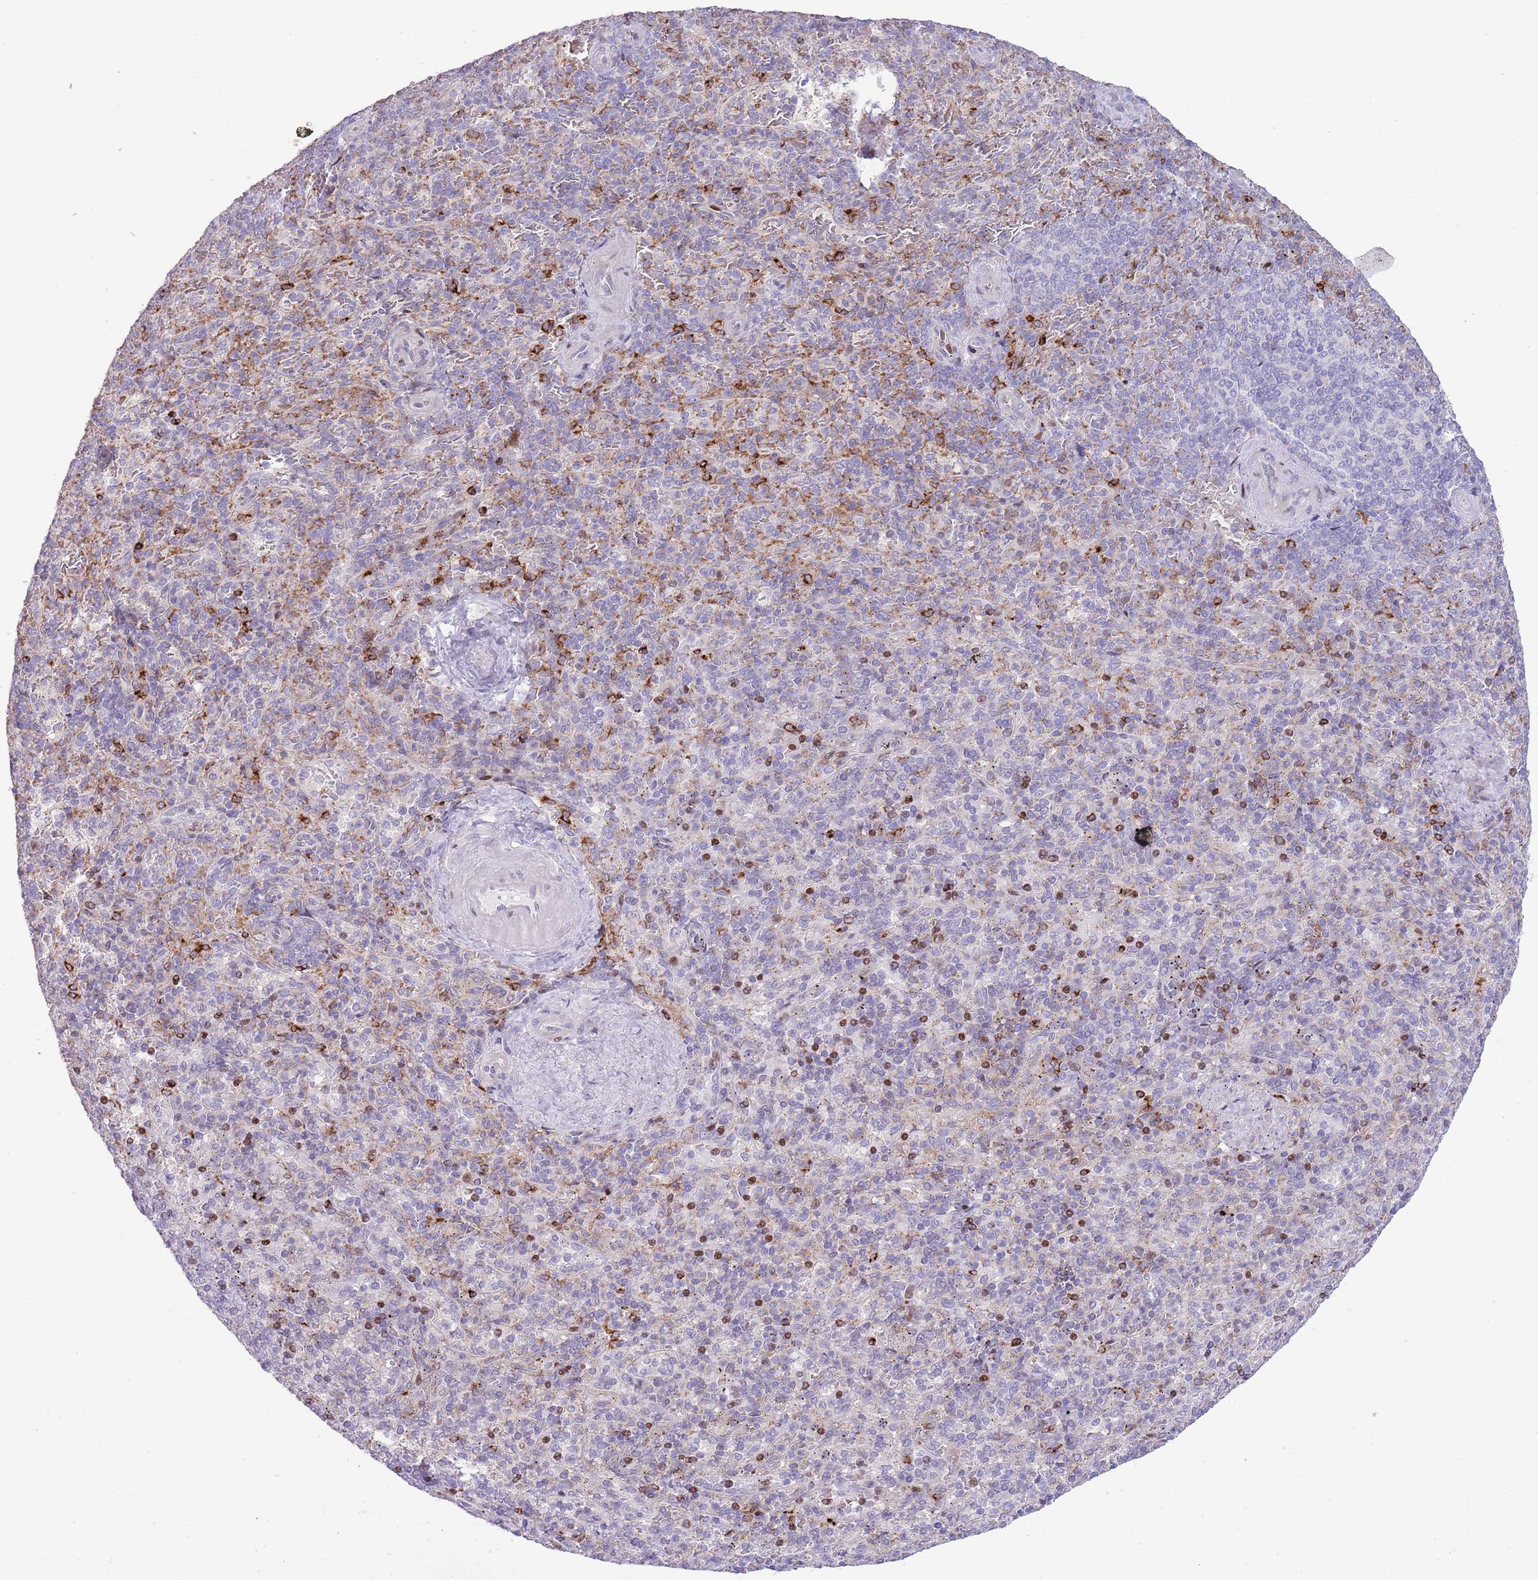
{"staining": {"intensity": "strong", "quantity": "<25%", "location": "cytoplasmic/membranous,nuclear"}, "tissue": "spleen", "cell_type": "Cells in red pulp", "image_type": "normal", "snomed": [{"axis": "morphology", "description": "Normal tissue, NOS"}, {"axis": "topography", "description": "Spleen"}], "caption": "Immunohistochemistry of benign spleen demonstrates medium levels of strong cytoplasmic/membranous,nuclear expression in approximately <25% of cells in red pulp. (DAB (3,3'-diaminobenzidine) = brown stain, brightfield microscopy at high magnification).", "gene": "ANO8", "patient": {"sex": "male", "age": 82}}